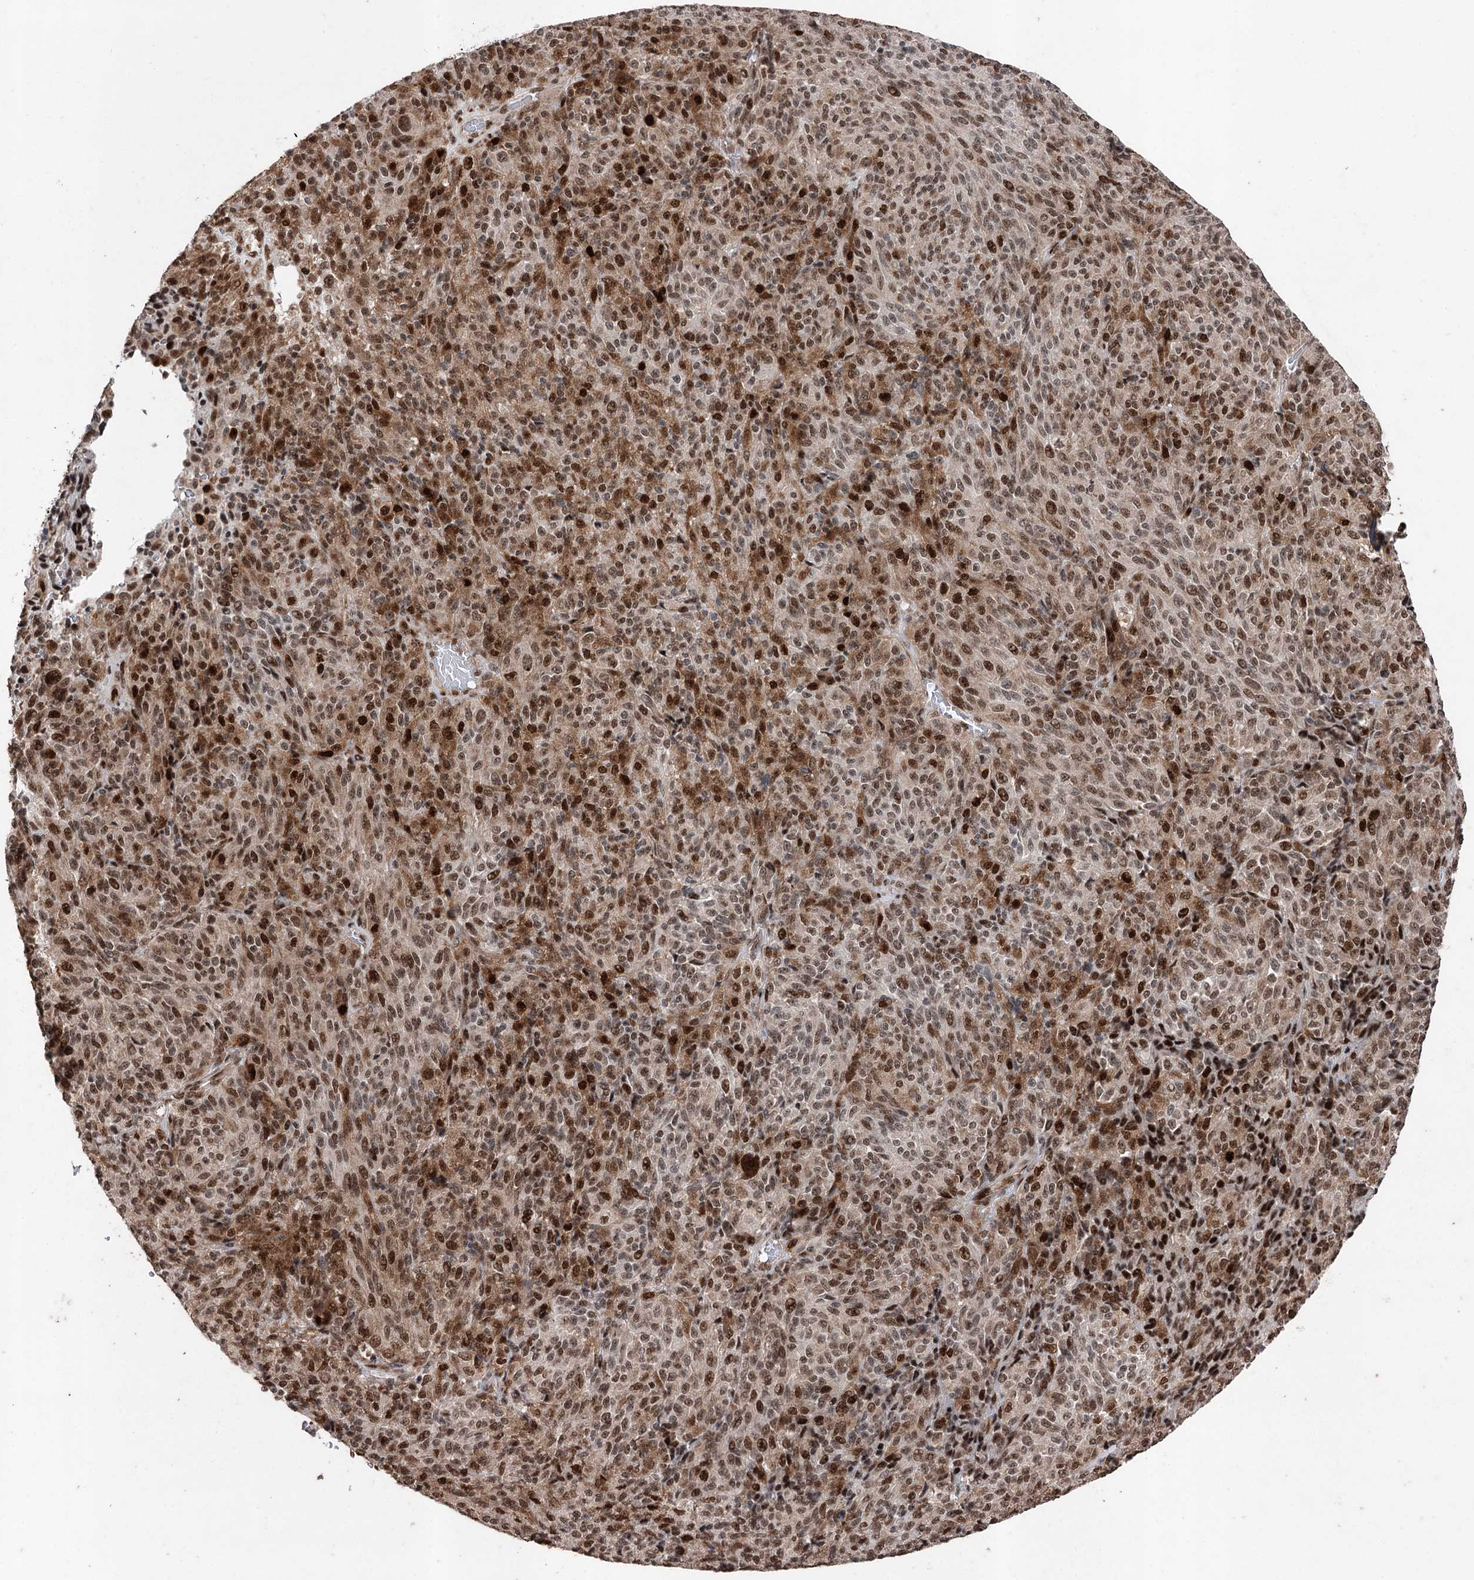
{"staining": {"intensity": "moderate", "quantity": ">75%", "location": "cytoplasmic/membranous,nuclear"}, "tissue": "melanoma", "cell_type": "Tumor cells", "image_type": "cancer", "snomed": [{"axis": "morphology", "description": "Malignant melanoma, Metastatic site"}, {"axis": "topography", "description": "Brain"}], "caption": "Melanoma stained for a protein (brown) displays moderate cytoplasmic/membranous and nuclear positive staining in about >75% of tumor cells.", "gene": "PDCD4", "patient": {"sex": "female", "age": 56}}